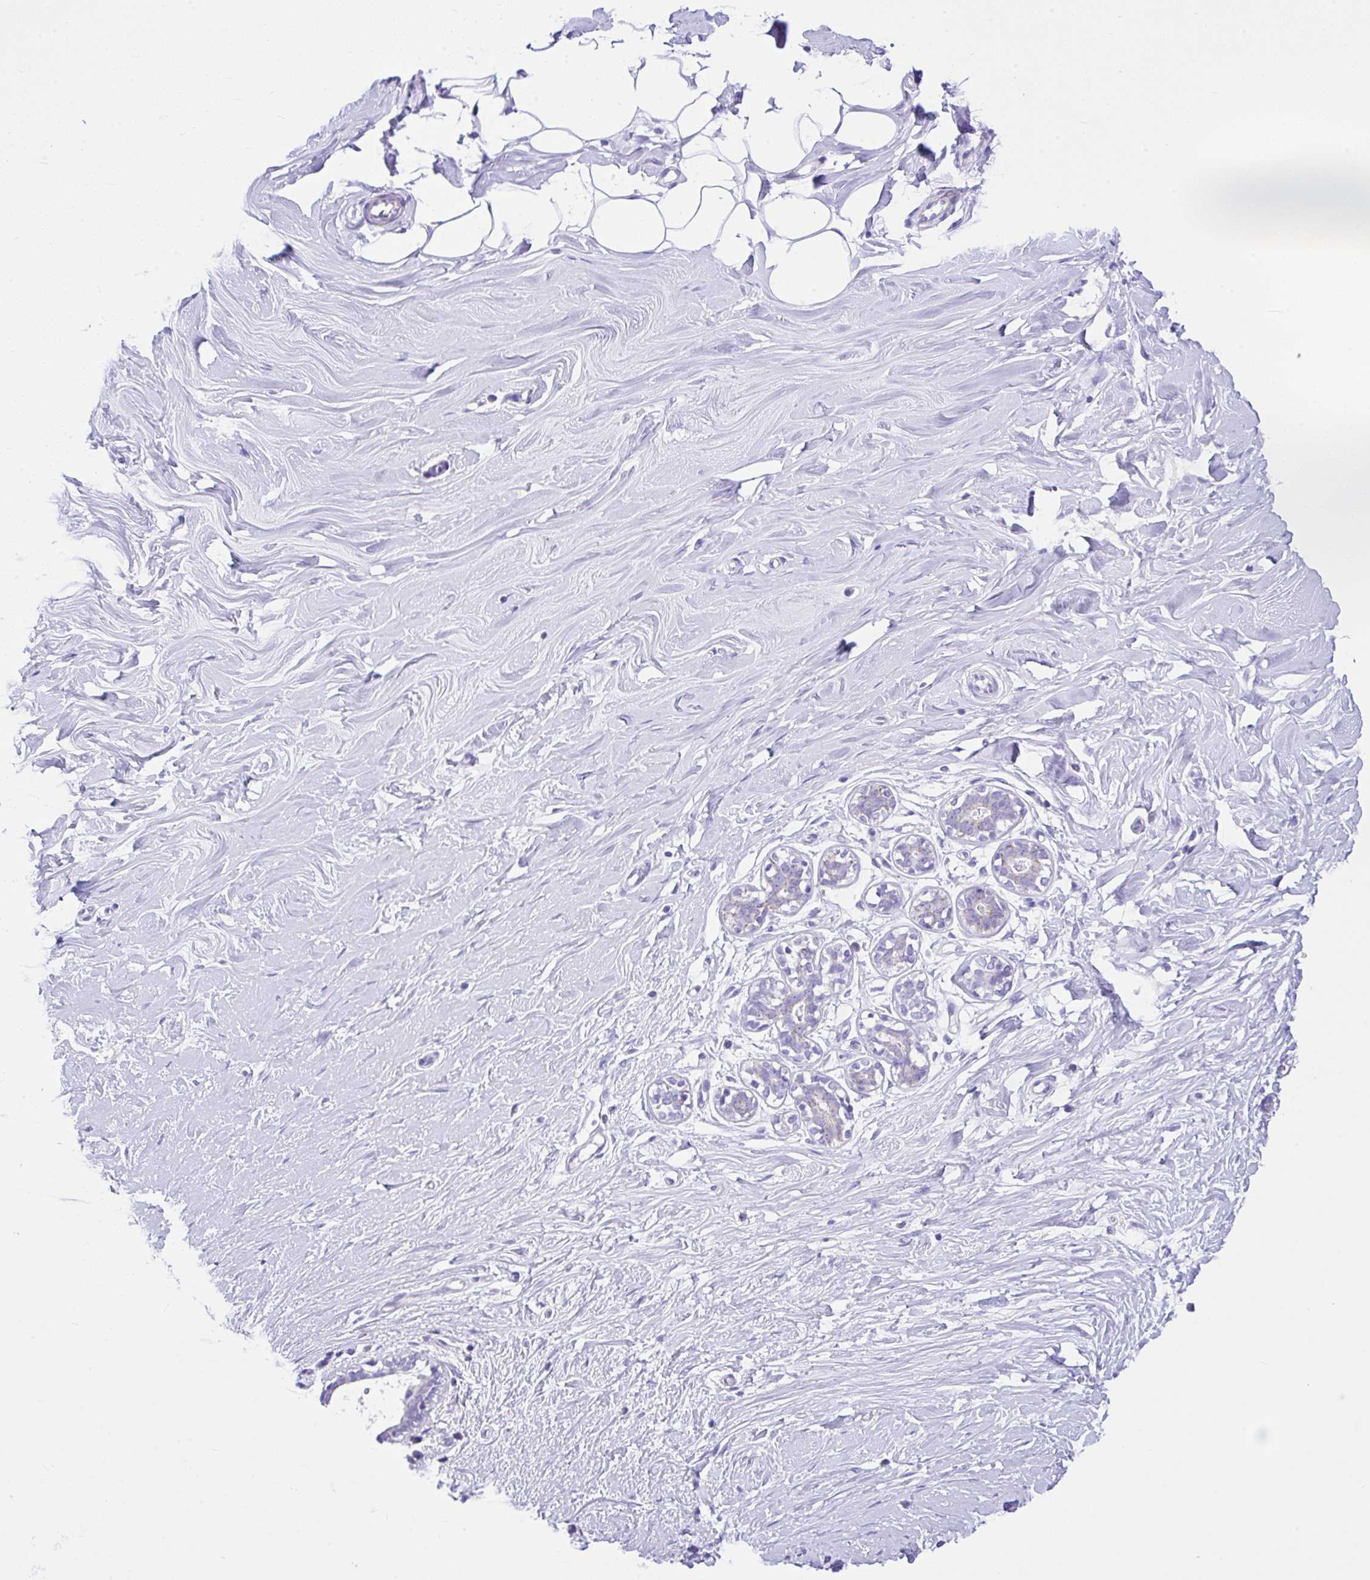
{"staining": {"intensity": "negative", "quantity": "none", "location": "none"}, "tissue": "breast", "cell_type": "Adipocytes", "image_type": "normal", "snomed": [{"axis": "morphology", "description": "Normal tissue, NOS"}, {"axis": "topography", "description": "Breast"}], "caption": "This is a histopathology image of immunohistochemistry (IHC) staining of normal breast, which shows no staining in adipocytes. (Stains: DAB (3,3'-diaminobenzidine) IHC with hematoxylin counter stain, Microscopy: brightfield microscopy at high magnification).", "gene": "SLC13A1", "patient": {"sex": "female", "age": 27}}